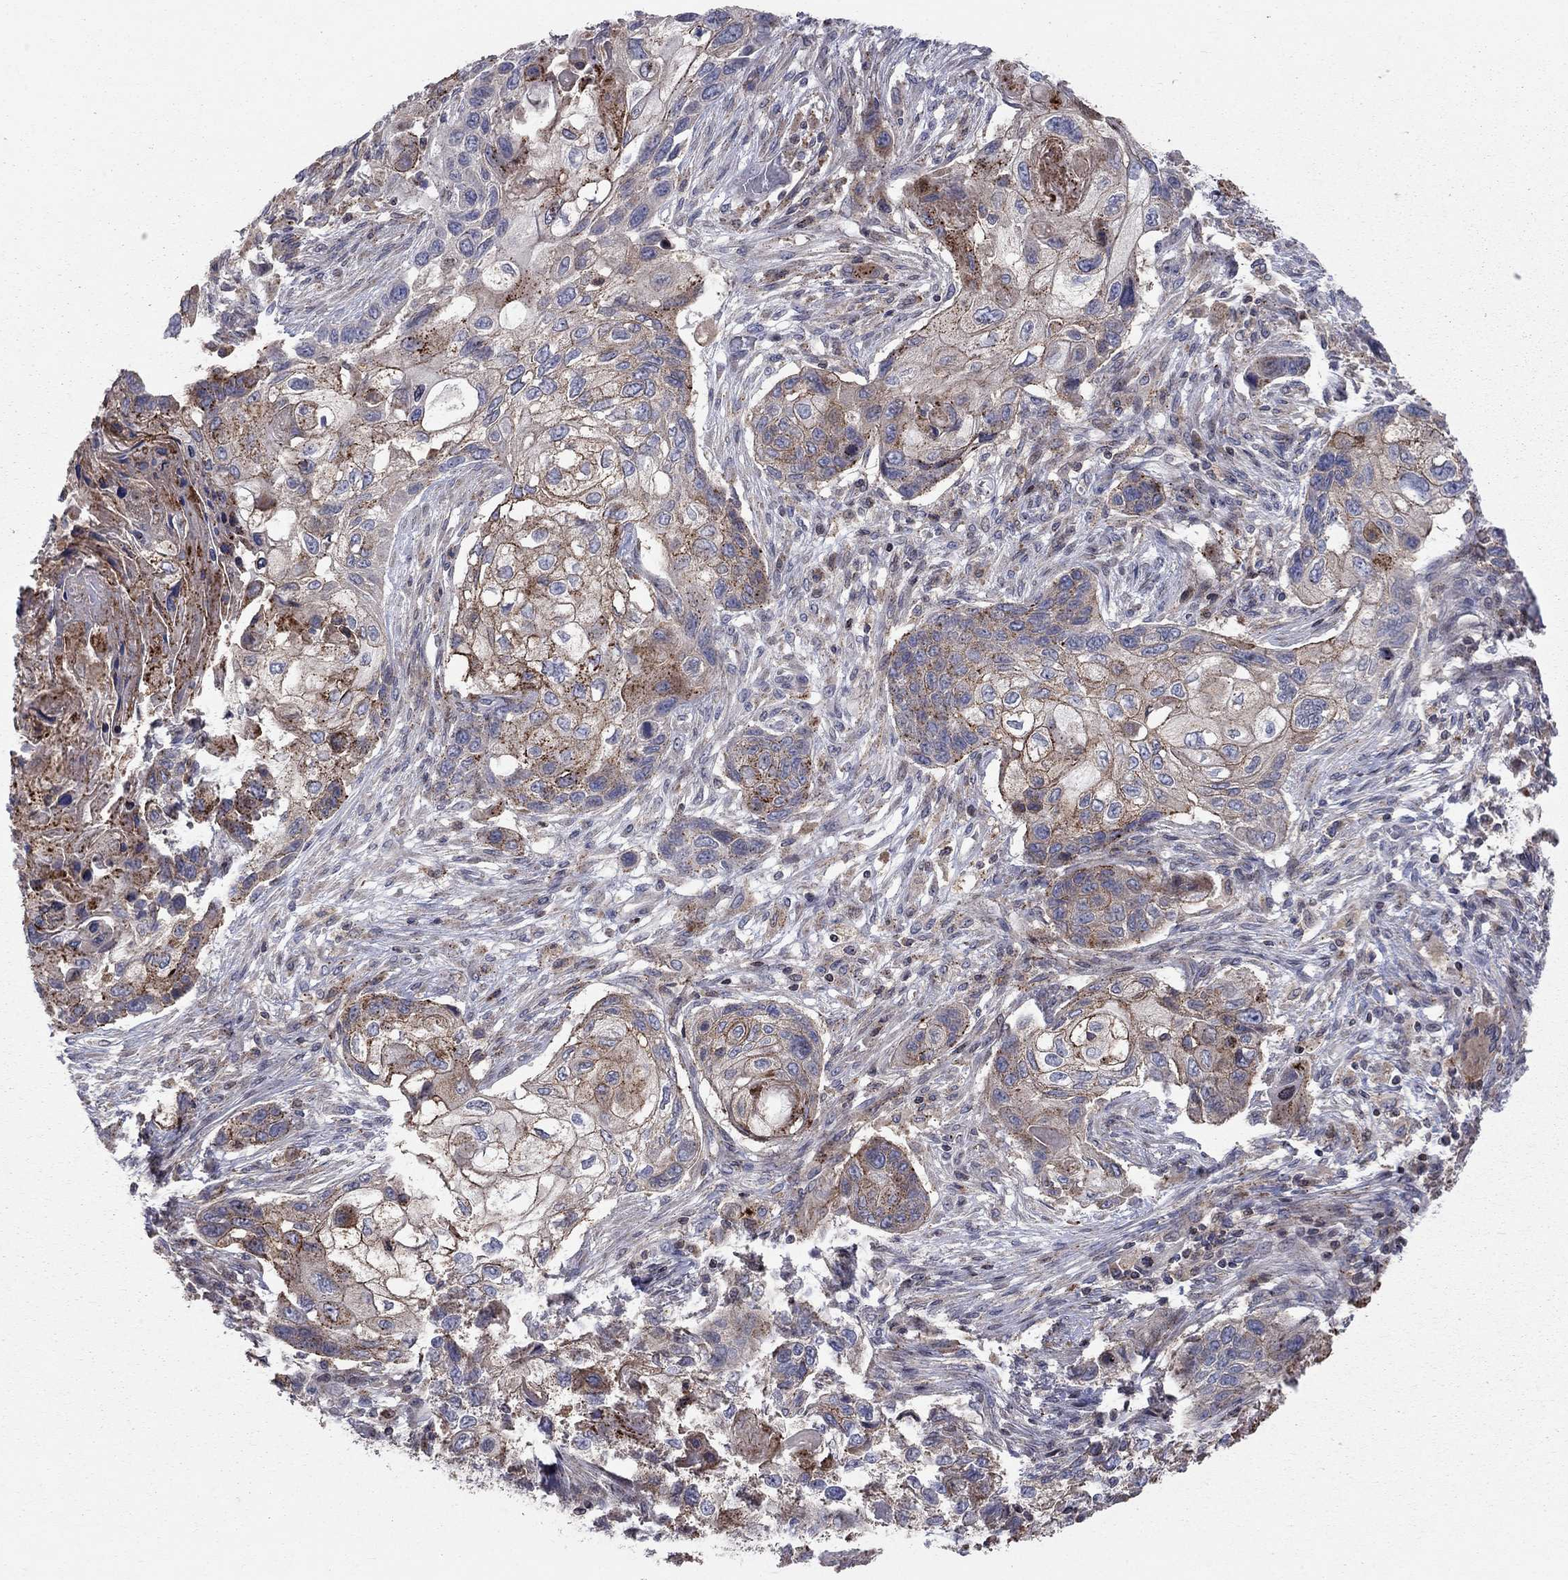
{"staining": {"intensity": "moderate", "quantity": "25%-75%", "location": "cytoplasmic/membranous"}, "tissue": "lung cancer", "cell_type": "Tumor cells", "image_type": "cancer", "snomed": [{"axis": "morphology", "description": "Normal tissue, NOS"}, {"axis": "morphology", "description": "Squamous cell carcinoma, NOS"}, {"axis": "topography", "description": "Bronchus"}, {"axis": "topography", "description": "Lung"}], "caption": "Brown immunohistochemical staining in human lung squamous cell carcinoma reveals moderate cytoplasmic/membranous expression in approximately 25%-75% of tumor cells.", "gene": "ERN2", "patient": {"sex": "male", "age": 69}}